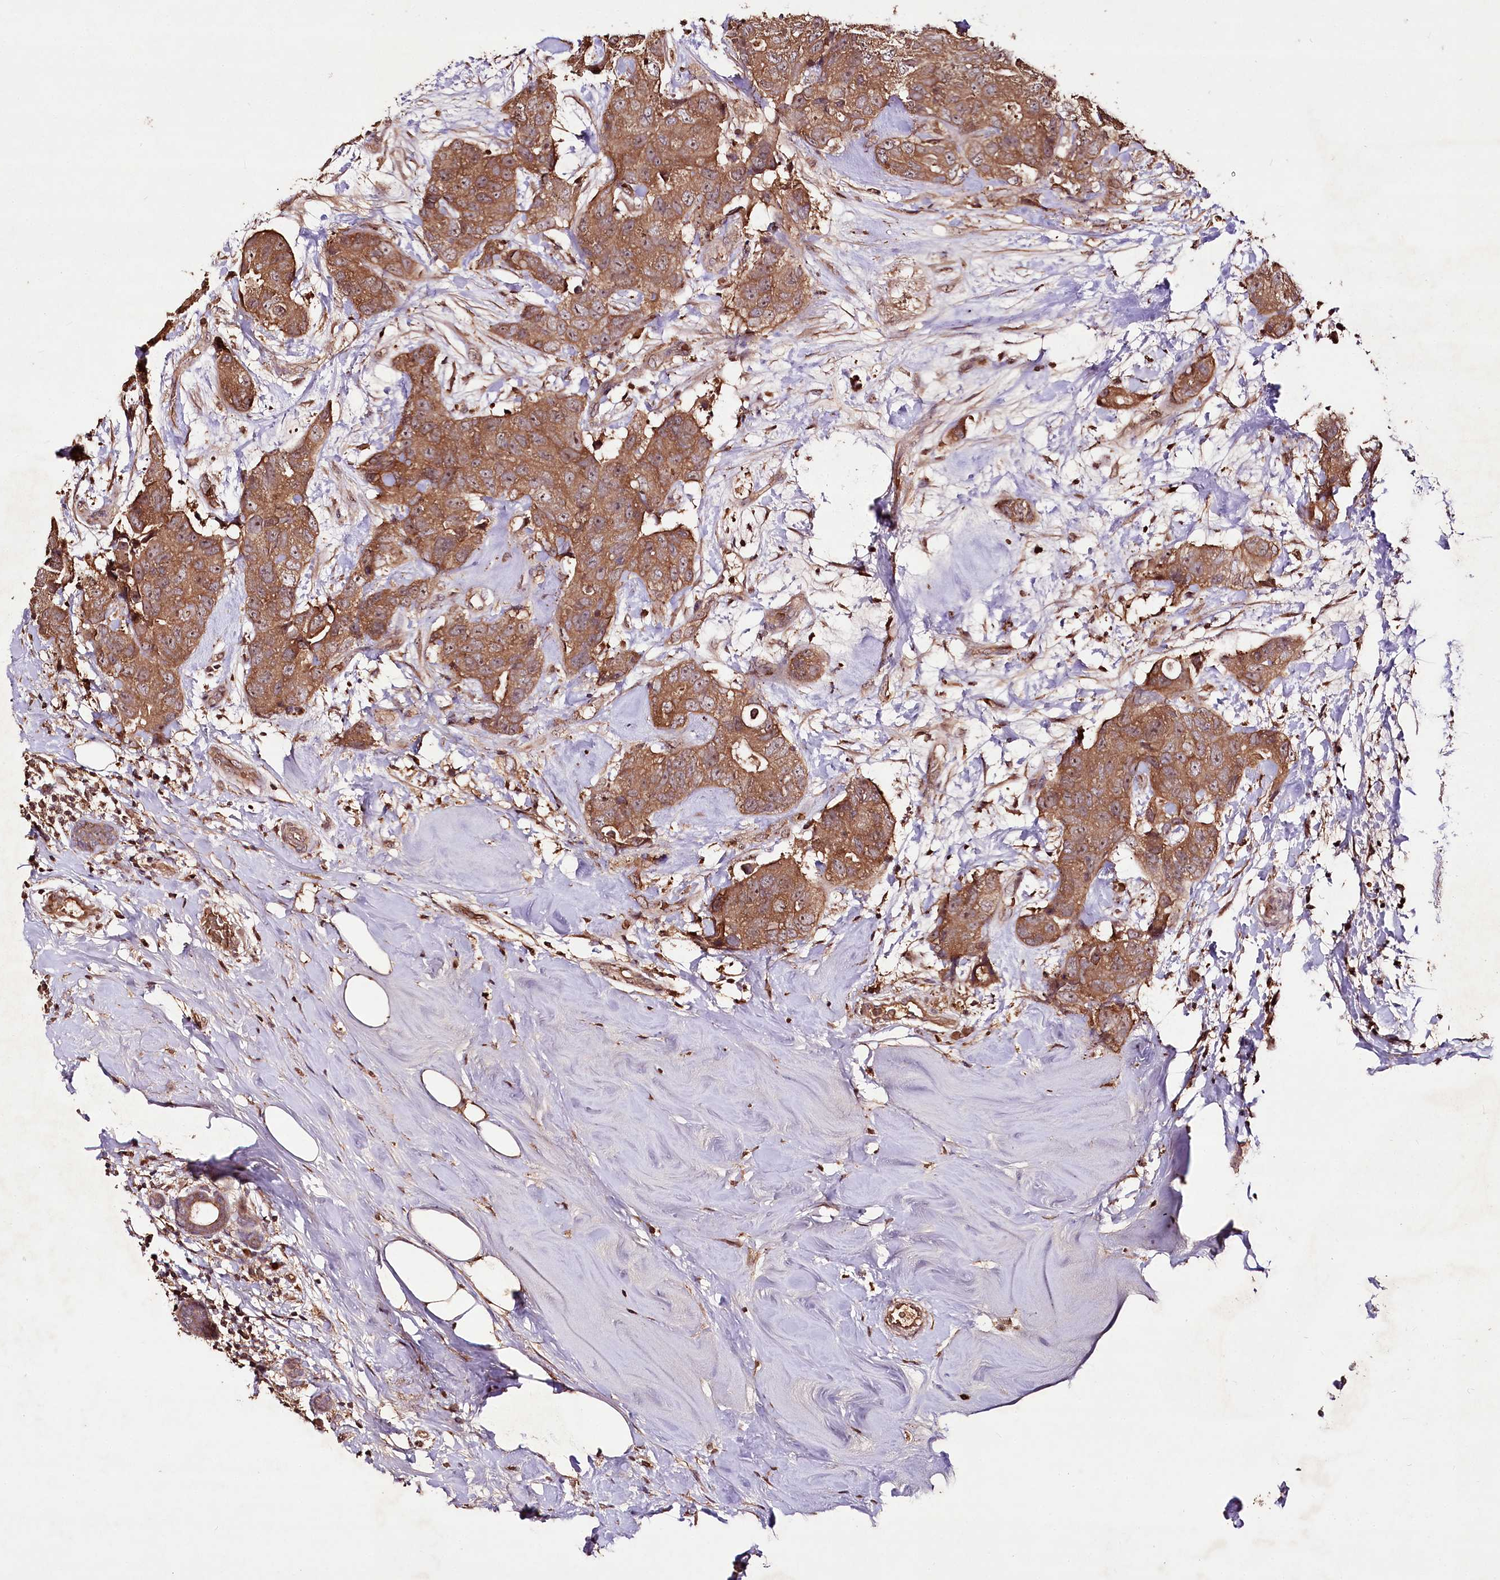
{"staining": {"intensity": "moderate", "quantity": ">75%", "location": "cytoplasmic/membranous"}, "tissue": "breast cancer", "cell_type": "Tumor cells", "image_type": "cancer", "snomed": [{"axis": "morphology", "description": "Duct carcinoma"}, {"axis": "topography", "description": "Breast"}], "caption": "Moderate cytoplasmic/membranous staining for a protein is seen in approximately >75% of tumor cells of breast invasive ductal carcinoma using IHC.", "gene": "FAM53B", "patient": {"sex": "female", "age": 62}}